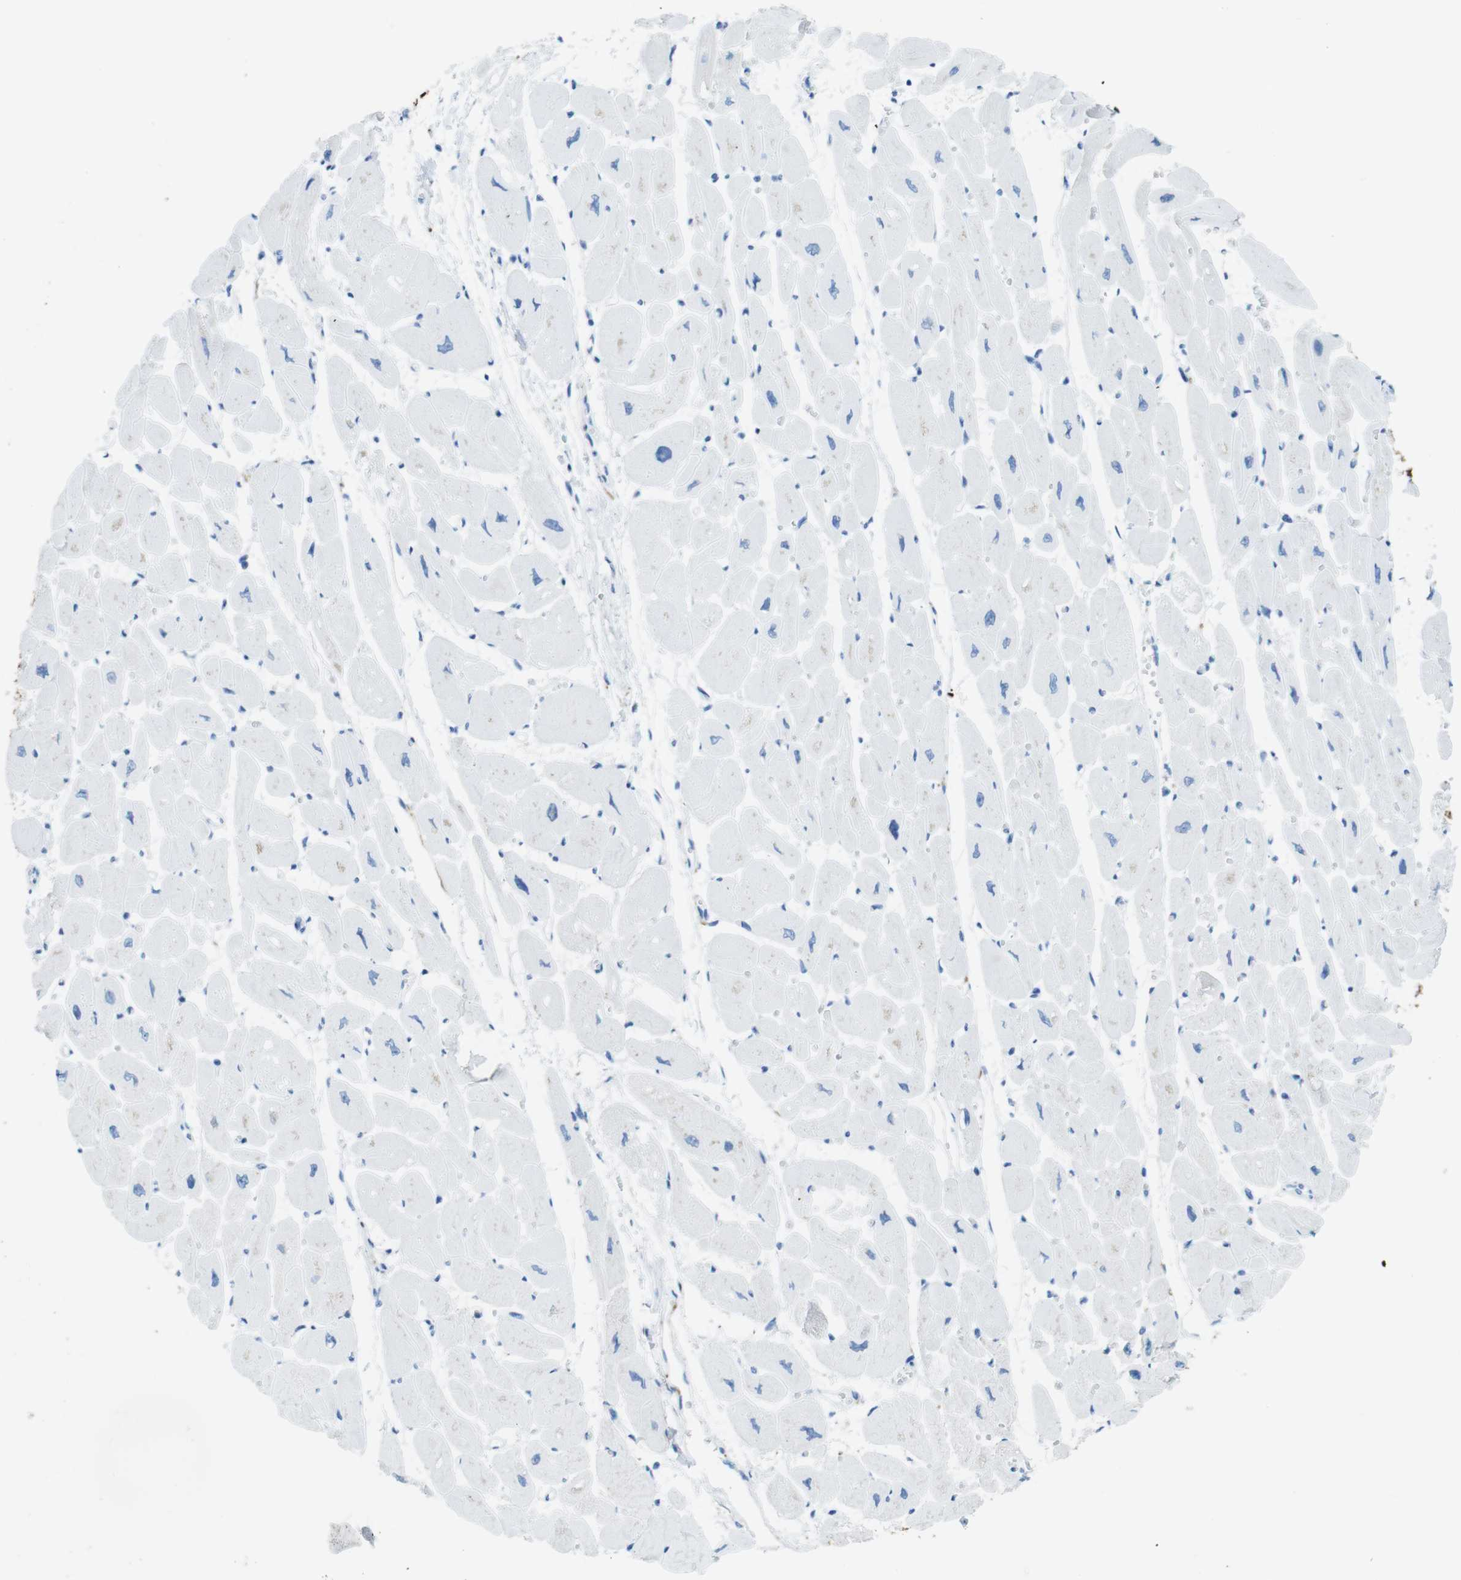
{"staining": {"intensity": "negative", "quantity": "none", "location": "none"}, "tissue": "heart muscle", "cell_type": "Cardiomyocytes", "image_type": "normal", "snomed": [{"axis": "morphology", "description": "Normal tissue, NOS"}, {"axis": "topography", "description": "Heart"}], "caption": "There is no significant expression in cardiomyocytes of heart muscle. The staining is performed using DAB (3,3'-diaminobenzidine) brown chromogen with nuclei counter-stained in using hematoxylin.", "gene": "GAP43", "patient": {"sex": "female", "age": 54}}